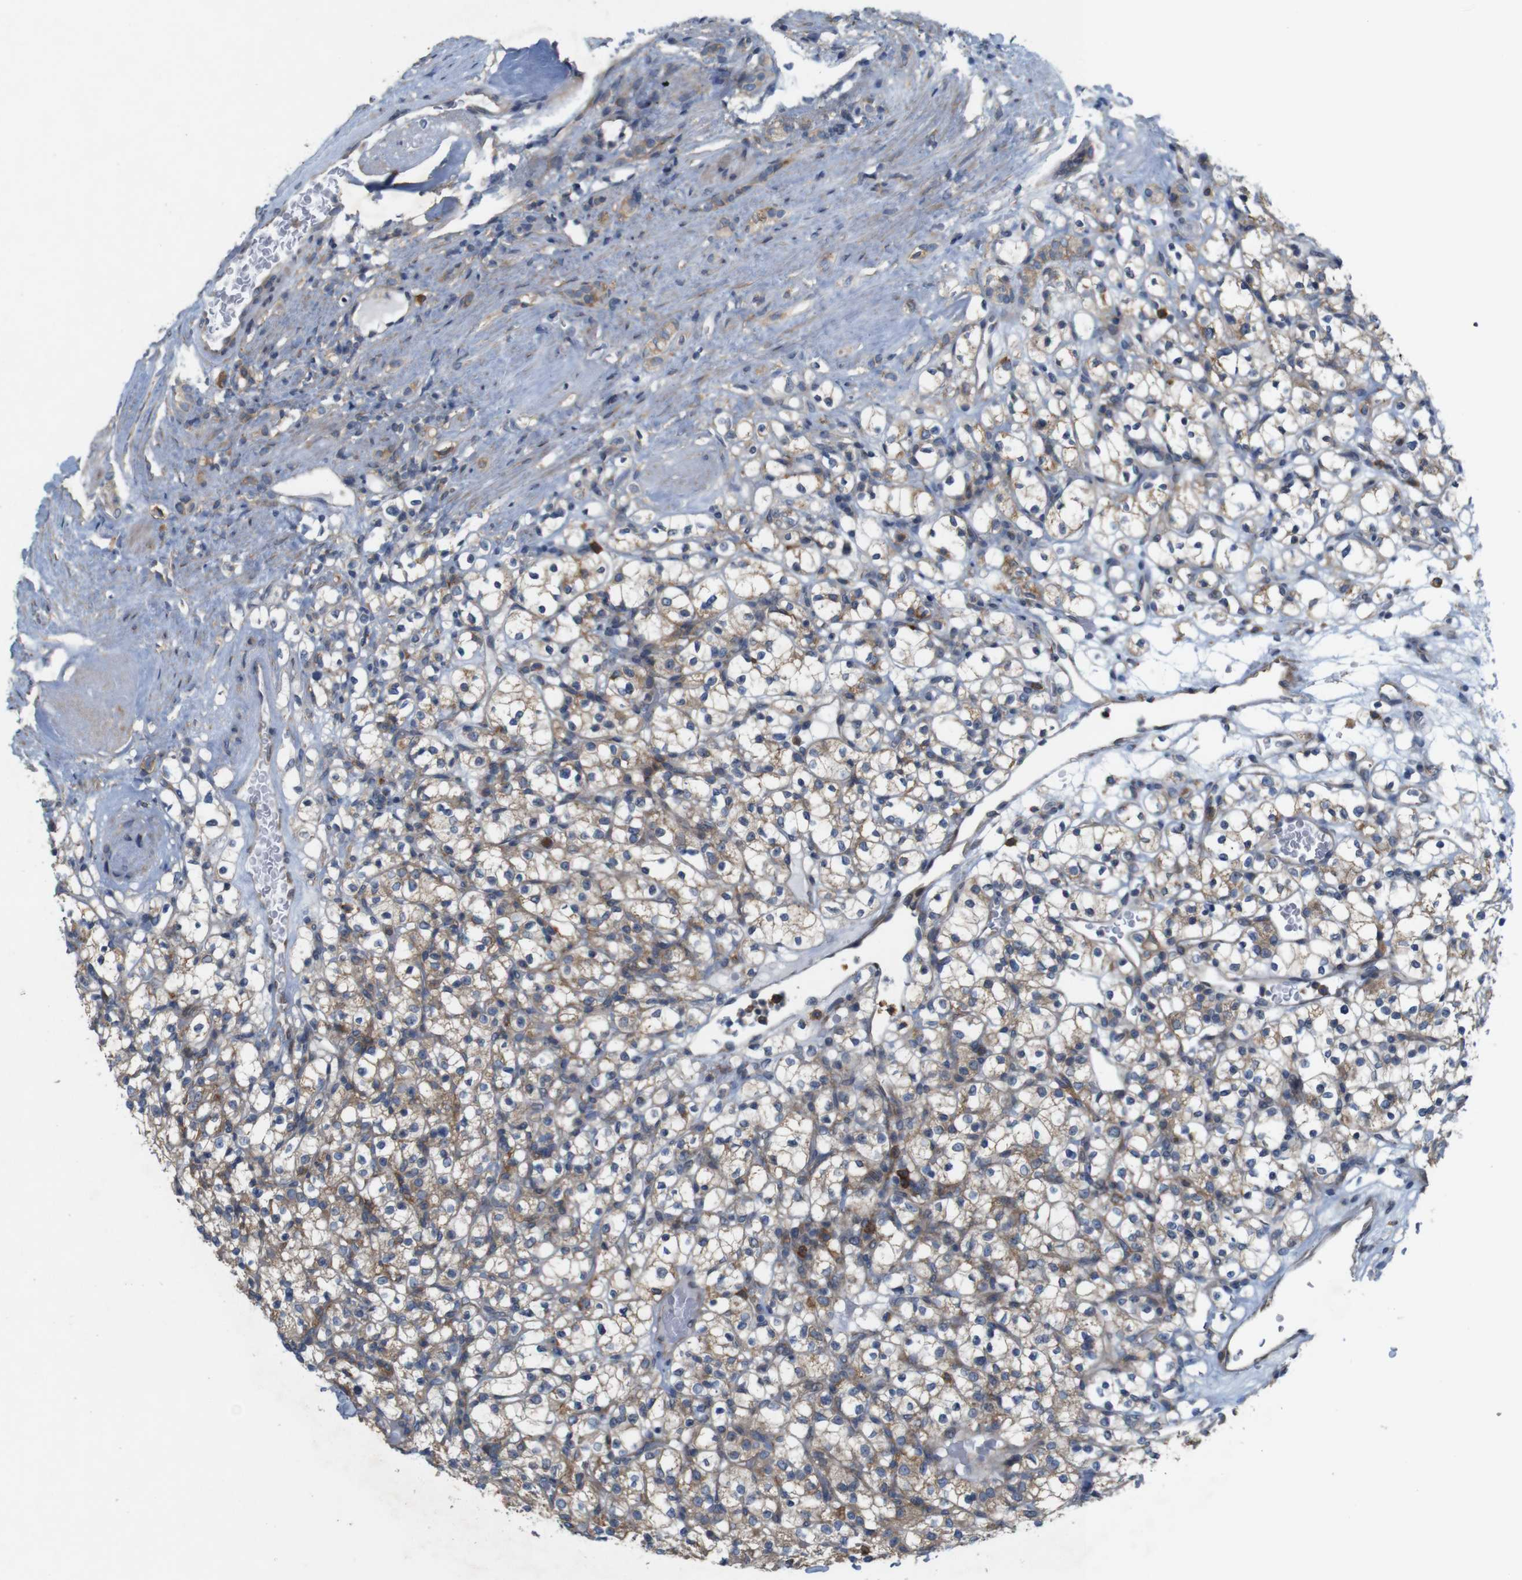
{"staining": {"intensity": "weak", "quantity": "25%-75%", "location": "cytoplasmic/membranous"}, "tissue": "renal cancer", "cell_type": "Tumor cells", "image_type": "cancer", "snomed": [{"axis": "morphology", "description": "Normal tissue, NOS"}, {"axis": "morphology", "description": "Adenocarcinoma, NOS"}, {"axis": "topography", "description": "Kidney"}], "caption": "Immunohistochemistry (IHC) of renal cancer (adenocarcinoma) shows low levels of weak cytoplasmic/membranous positivity in about 25%-75% of tumor cells.", "gene": "SIGLEC8", "patient": {"sex": "female", "age": 72}}